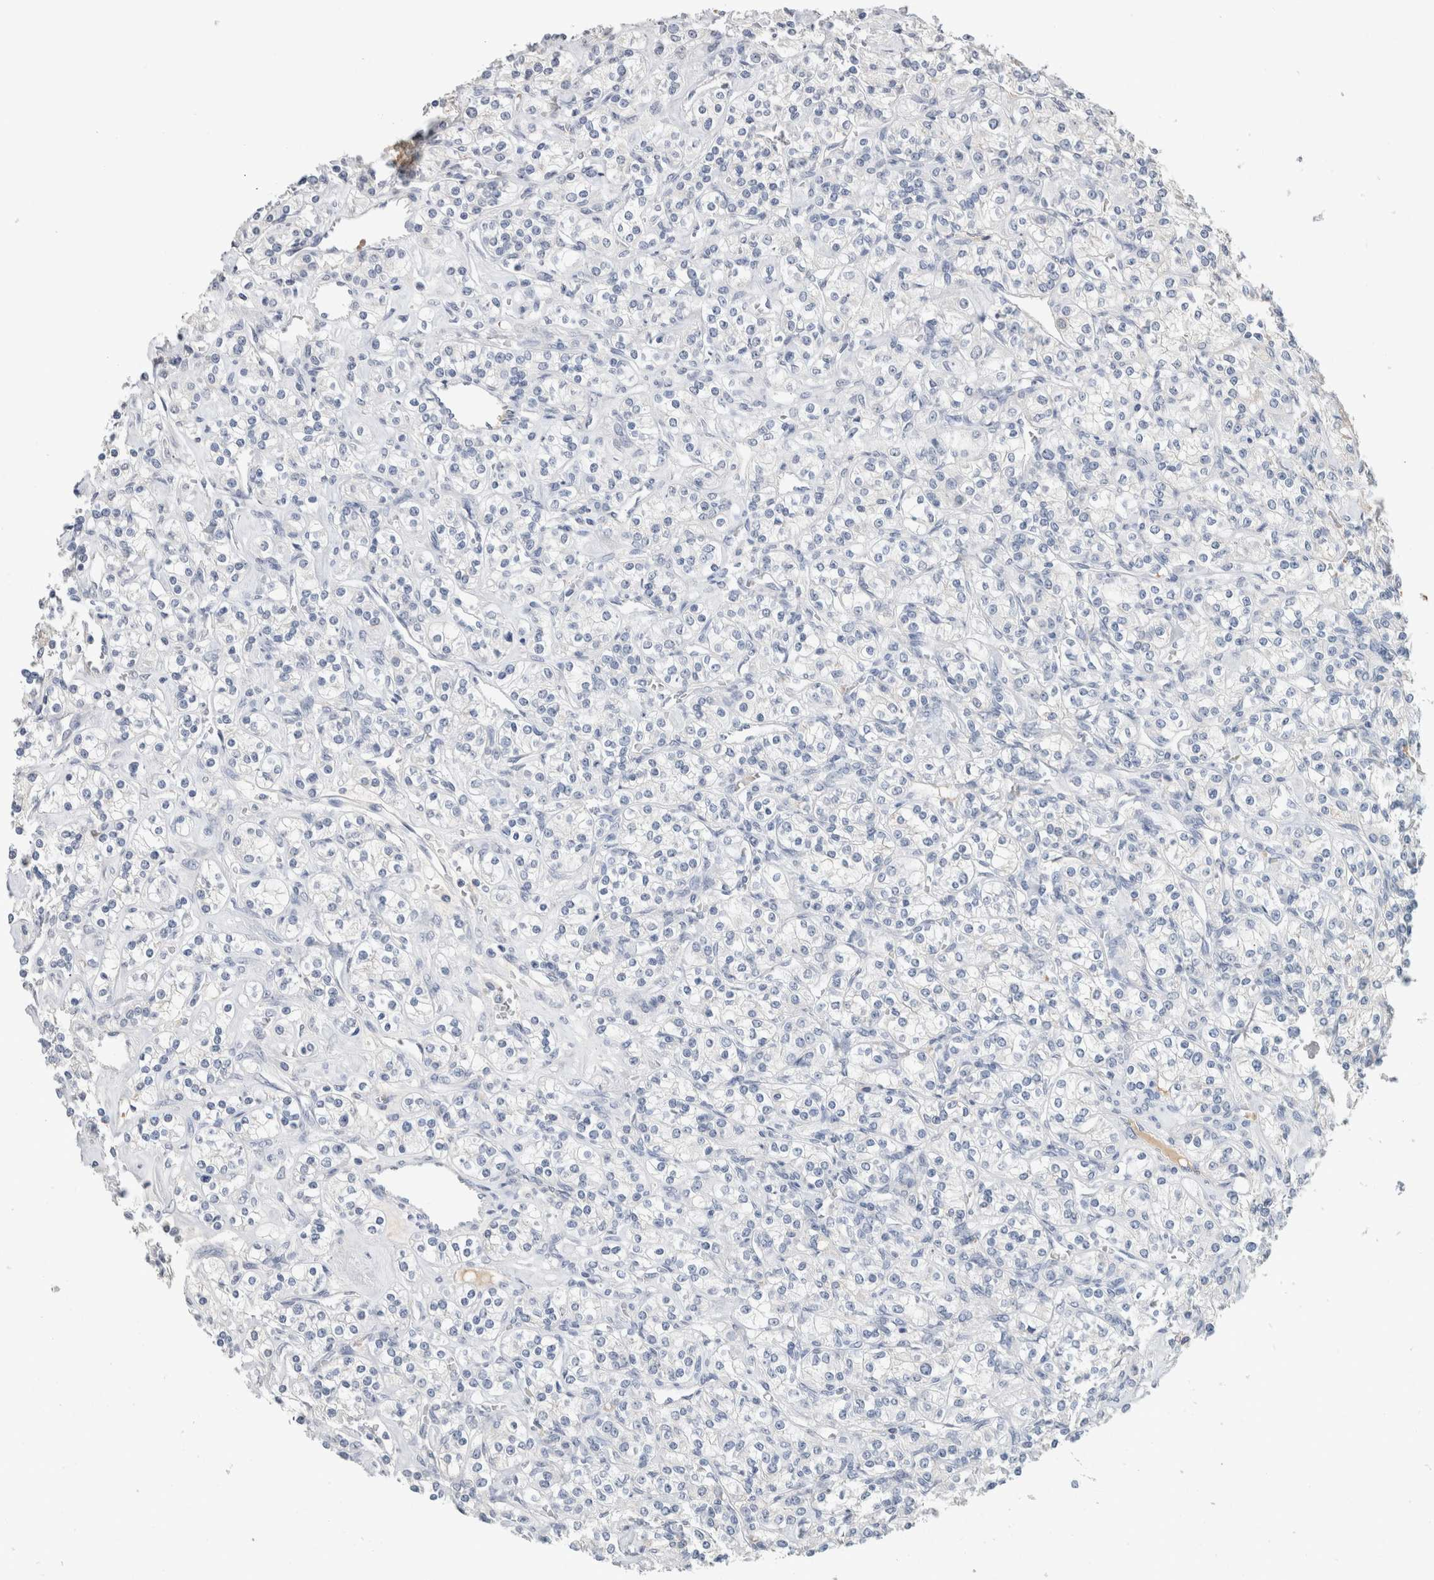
{"staining": {"intensity": "negative", "quantity": "none", "location": "none"}, "tissue": "renal cancer", "cell_type": "Tumor cells", "image_type": "cancer", "snomed": [{"axis": "morphology", "description": "Adenocarcinoma, NOS"}, {"axis": "topography", "description": "Kidney"}], "caption": "Tumor cells are negative for brown protein staining in renal adenocarcinoma. (DAB (3,3'-diaminobenzidine) immunohistochemistry visualized using brightfield microscopy, high magnification).", "gene": "SCGB1A1", "patient": {"sex": "male", "age": 77}}